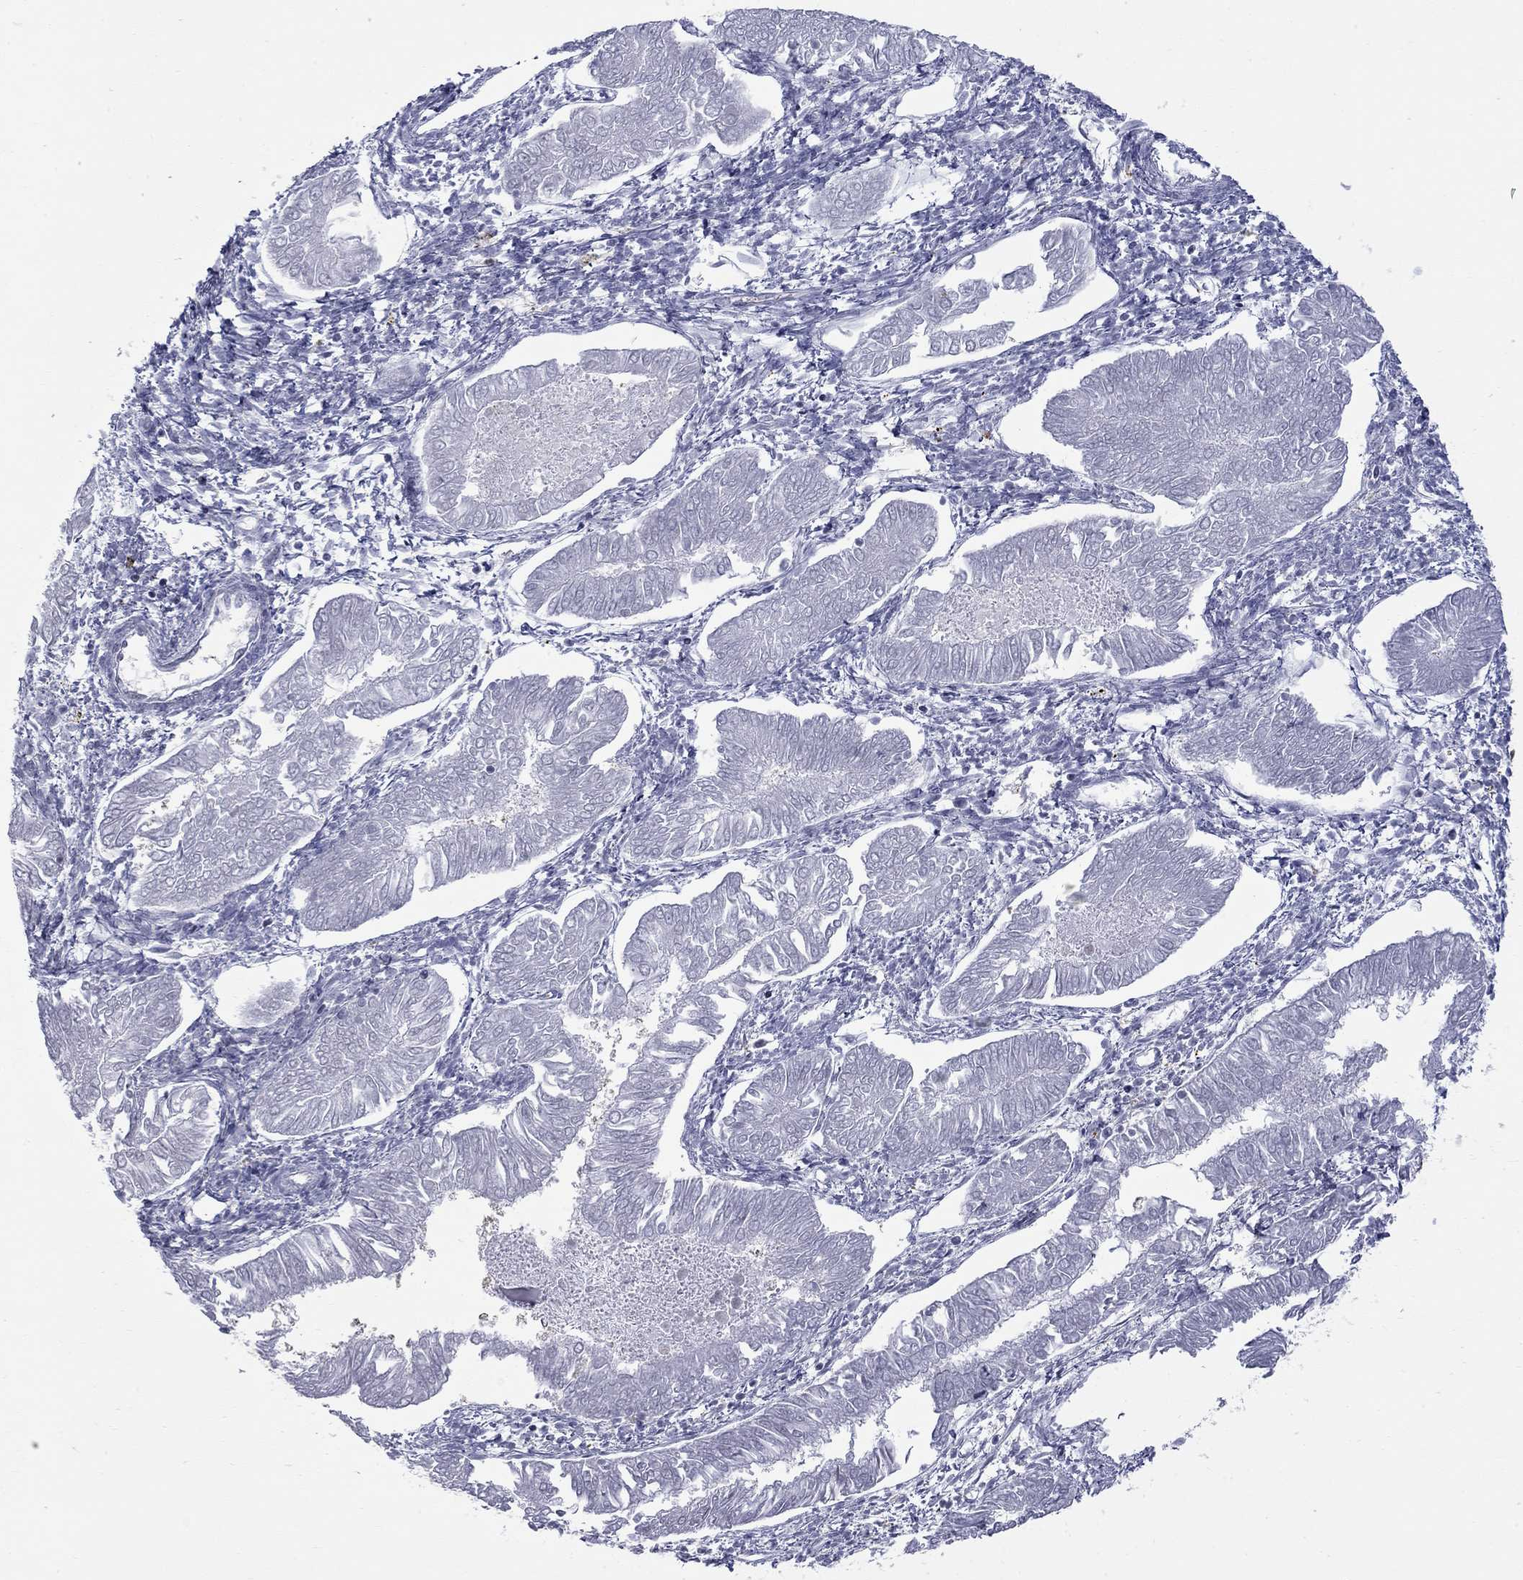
{"staining": {"intensity": "negative", "quantity": "none", "location": "none"}, "tissue": "endometrial cancer", "cell_type": "Tumor cells", "image_type": "cancer", "snomed": [{"axis": "morphology", "description": "Adenocarcinoma, NOS"}, {"axis": "topography", "description": "Endometrium"}], "caption": "Immunohistochemical staining of endometrial cancer exhibits no significant positivity in tumor cells.", "gene": "RFWD3", "patient": {"sex": "female", "age": 53}}